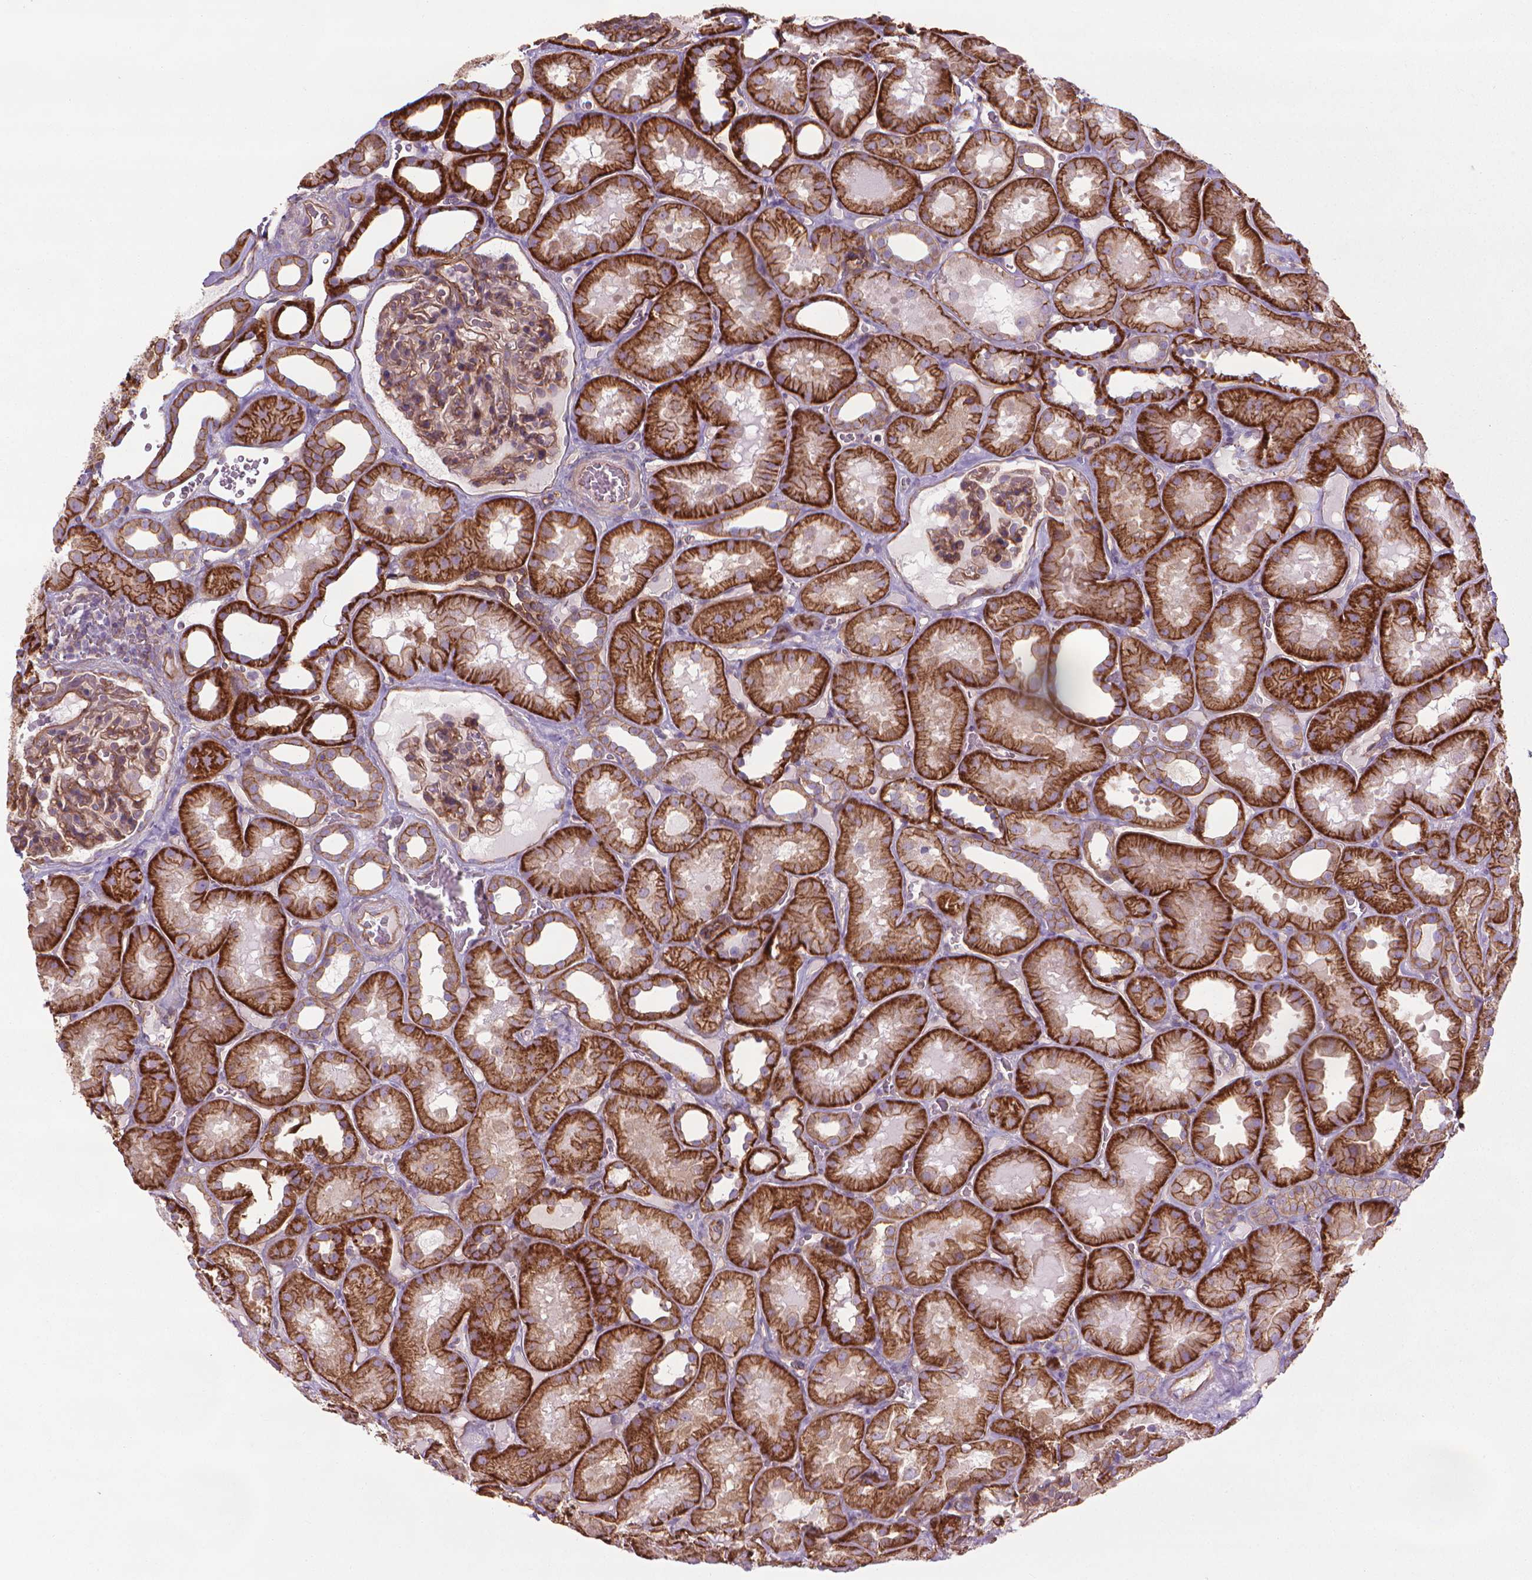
{"staining": {"intensity": "strong", "quantity": ">75%", "location": "cytoplasmic/membranous"}, "tissue": "kidney", "cell_type": "Cells in glomeruli", "image_type": "normal", "snomed": [{"axis": "morphology", "description": "Normal tissue, NOS"}, {"axis": "topography", "description": "Kidney"}], "caption": "Cells in glomeruli display high levels of strong cytoplasmic/membranous expression in approximately >75% of cells in benign kidney.", "gene": "TENT5A", "patient": {"sex": "female", "age": 41}}